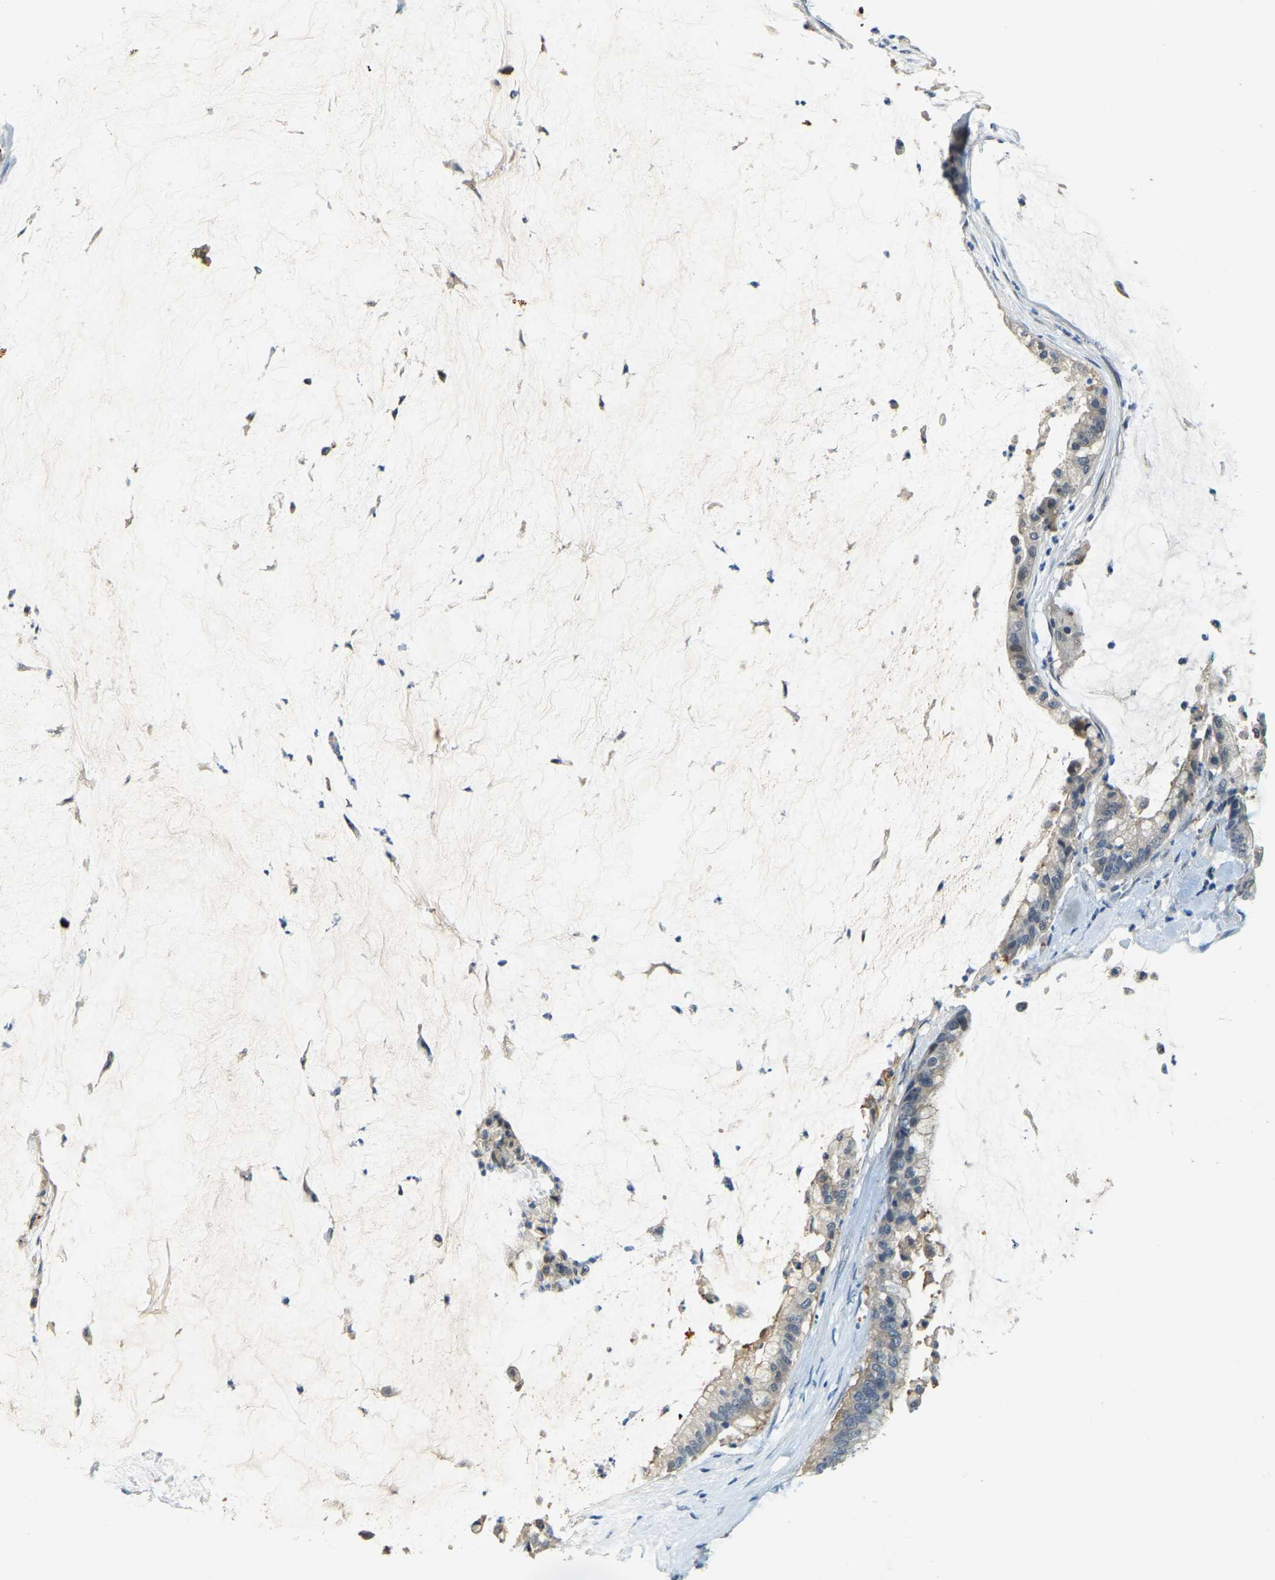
{"staining": {"intensity": "weak", "quantity": "25%-75%", "location": "cytoplasmic/membranous"}, "tissue": "pancreatic cancer", "cell_type": "Tumor cells", "image_type": "cancer", "snomed": [{"axis": "morphology", "description": "Adenocarcinoma, NOS"}, {"axis": "topography", "description": "Pancreas"}], "caption": "Human pancreatic cancer (adenocarcinoma) stained for a protein (brown) exhibits weak cytoplasmic/membranous positive staining in approximately 25%-75% of tumor cells.", "gene": "AHNAK", "patient": {"sex": "male", "age": 41}}